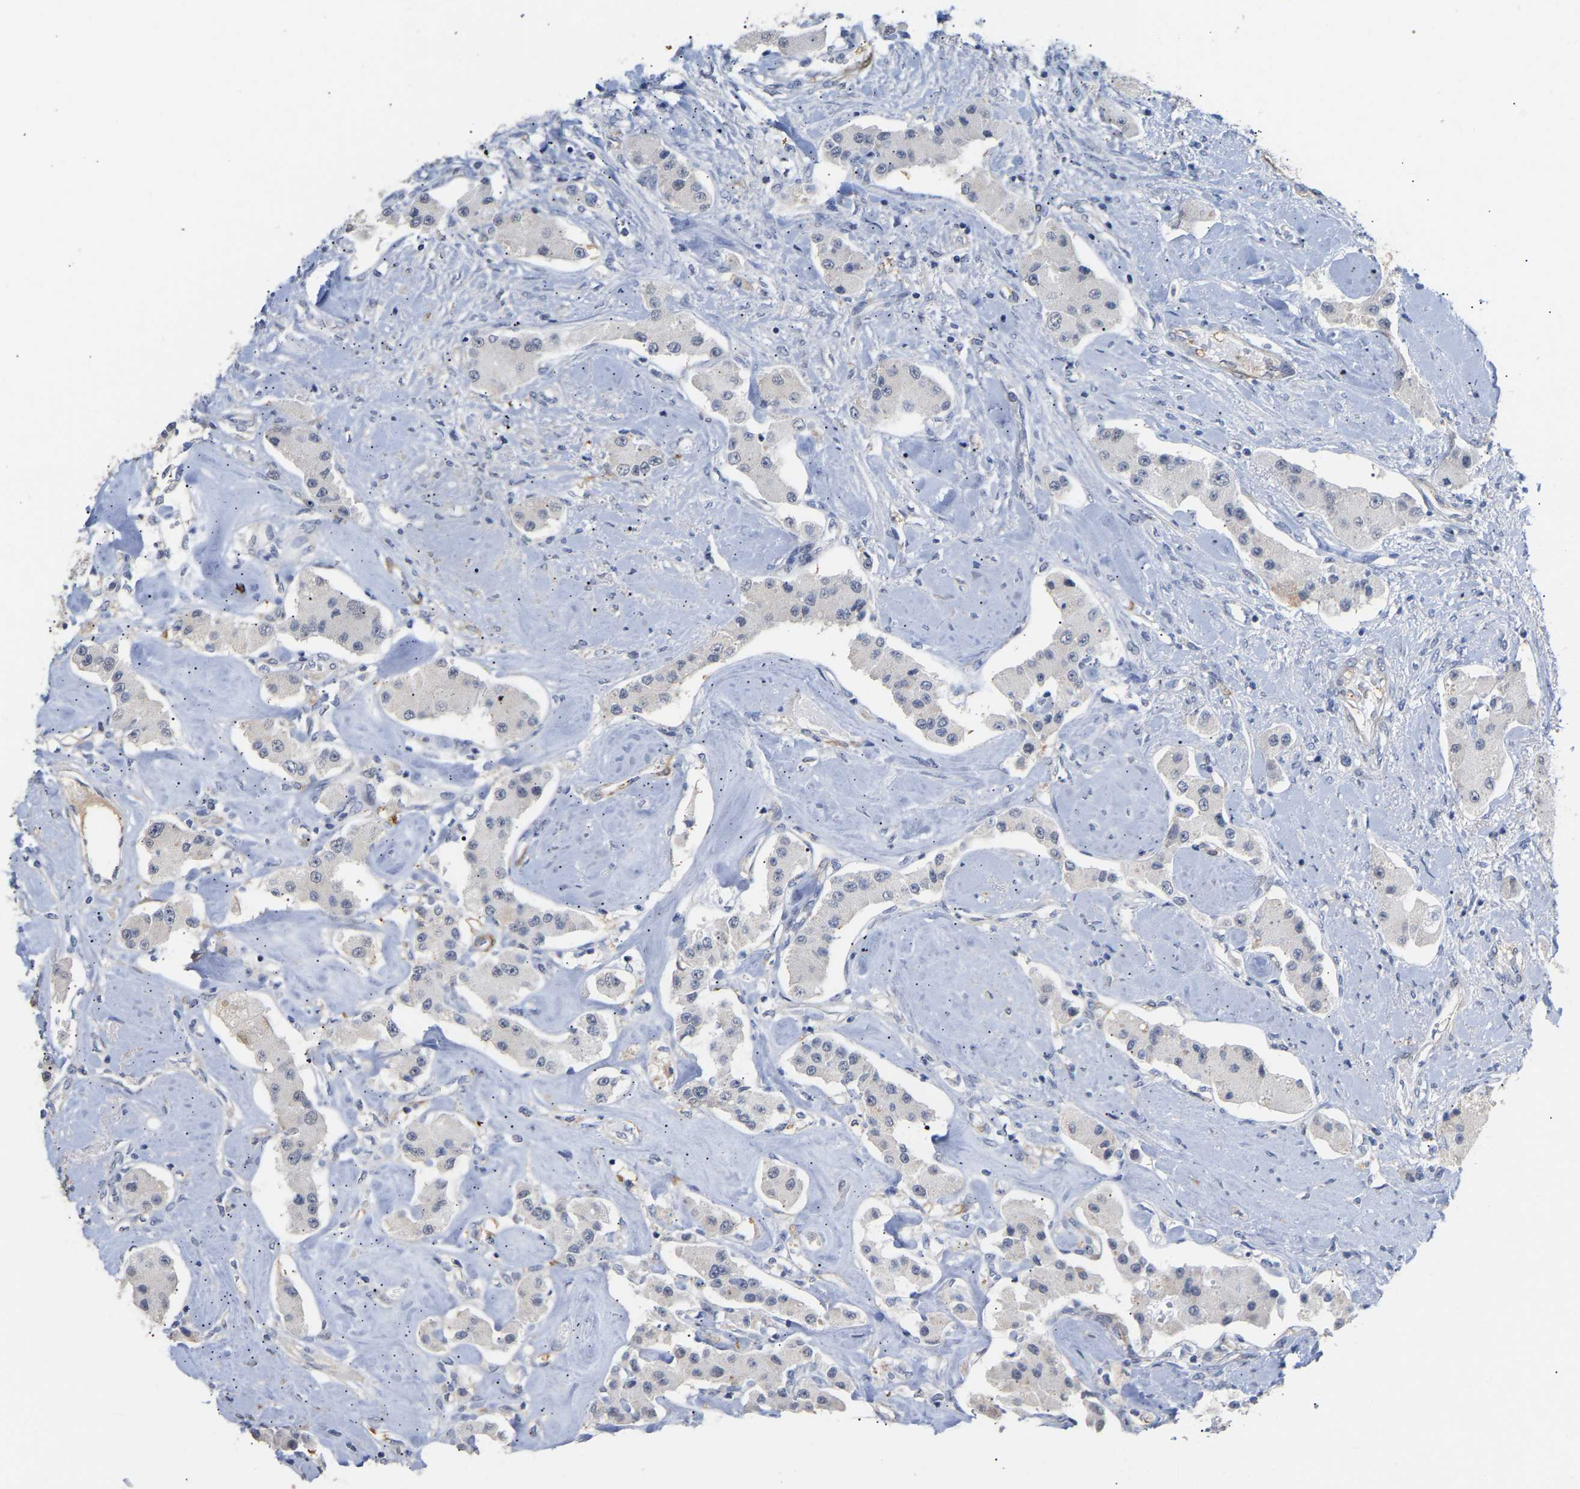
{"staining": {"intensity": "negative", "quantity": "none", "location": "none"}, "tissue": "carcinoid", "cell_type": "Tumor cells", "image_type": "cancer", "snomed": [{"axis": "morphology", "description": "Carcinoid, malignant, NOS"}, {"axis": "topography", "description": "Pancreas"}], "caption": "There is no significant staining in tumor cells of carcinoid (malignant). The staining is performed using DAB (3,3'-diaminobenzidine) brown chromogen with nuclei counter-stained in using hematoxylin.", "gene": "AMPH", "patient": {"sex": "male", "age": 41}}